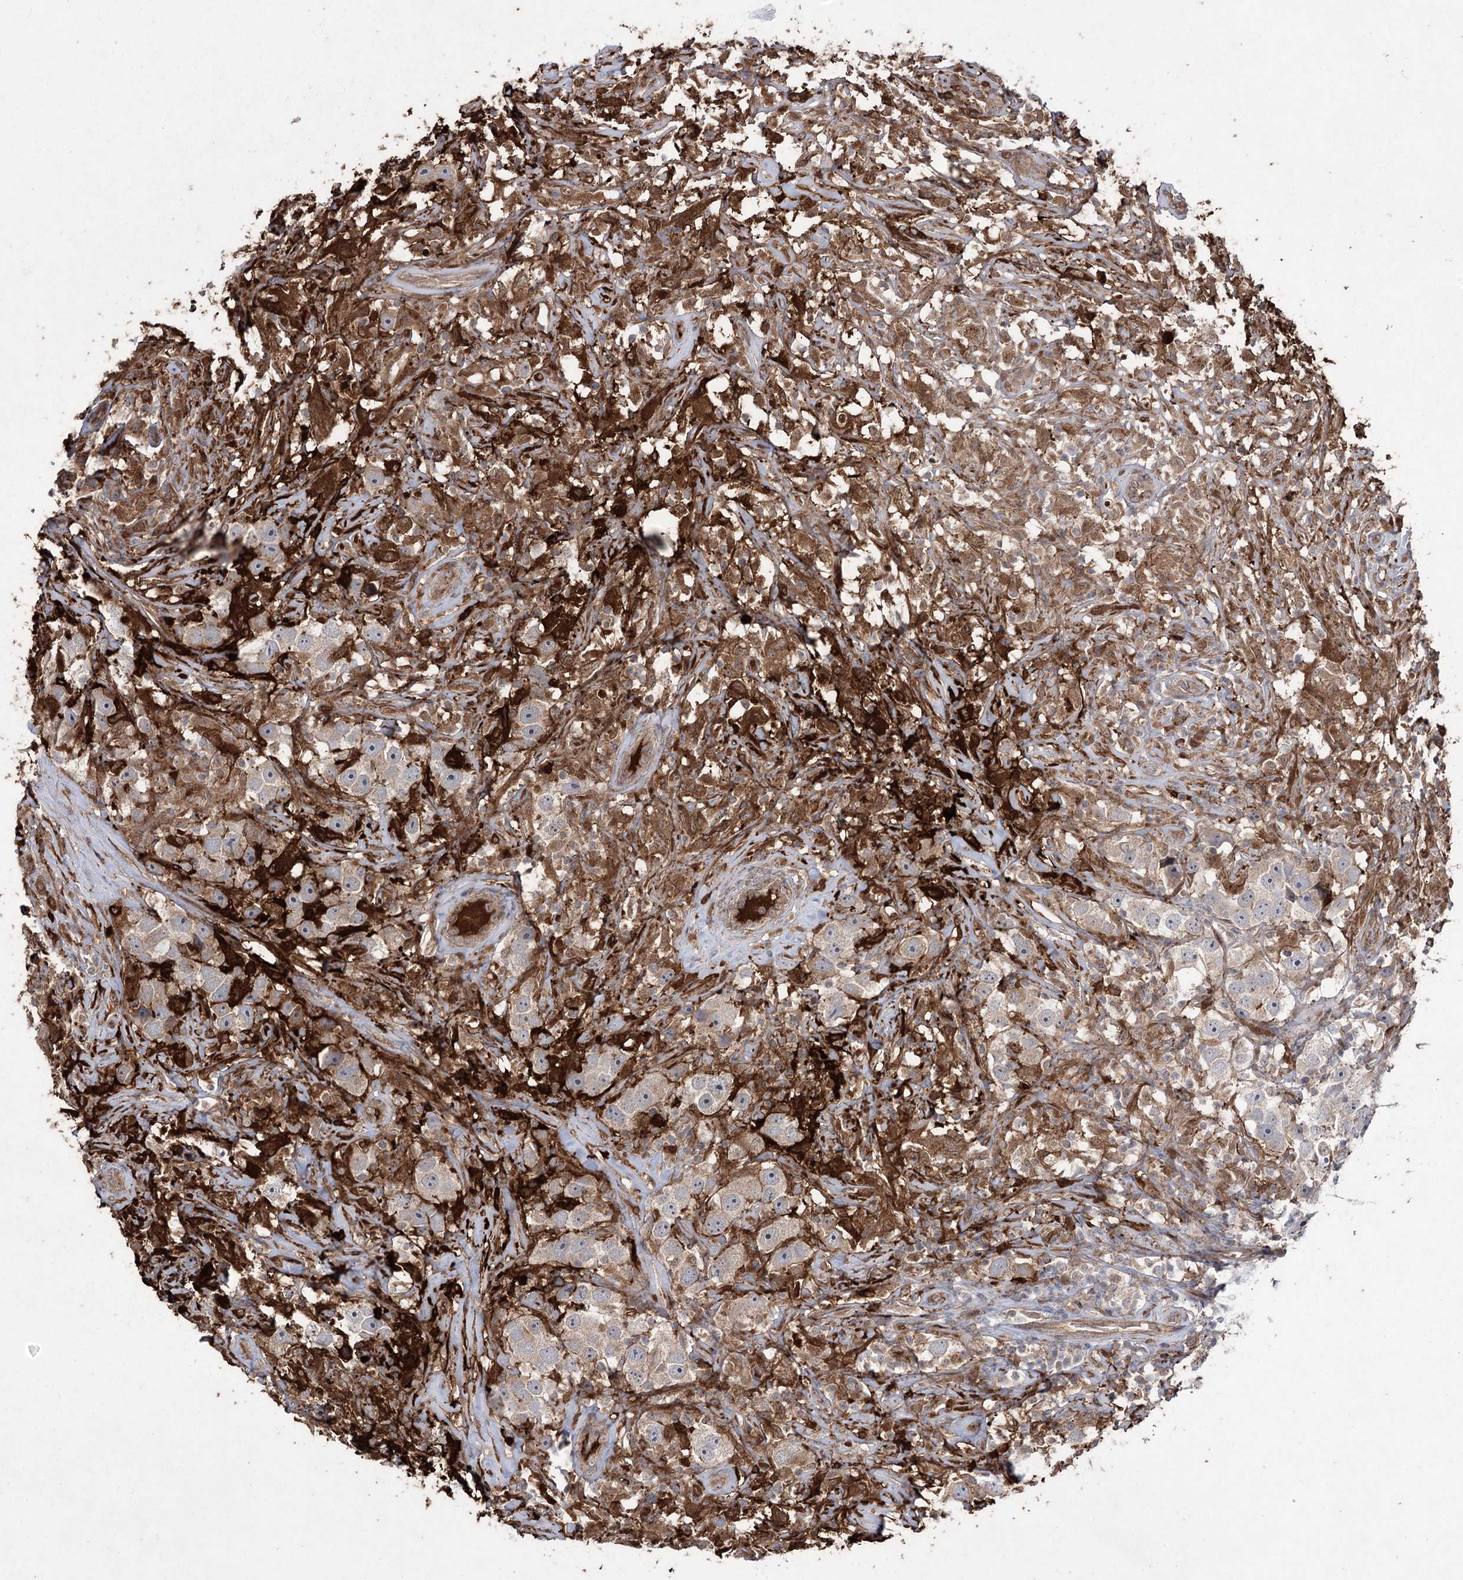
{"staining": {"intensity": "weak", "quantity": "25%-75%", "location": "cytoplasmic/membranous"}, "tissue": "testis cancer", "cell_type": "Tumor cells", "image_type": "cancer", "snomed": [{"axis": "morphology", "description": "Seminoma, NOS"}, {"axis": "topography", "description": "Testis"}], "caption": "Testis cancer (seminoma) tissue exhibits weak cytoplasmic/membranous positivity in approximately 25%-75% of tumor cells", "gene": "OTUD1", "patient": {"sex": "male", "age": 49}}